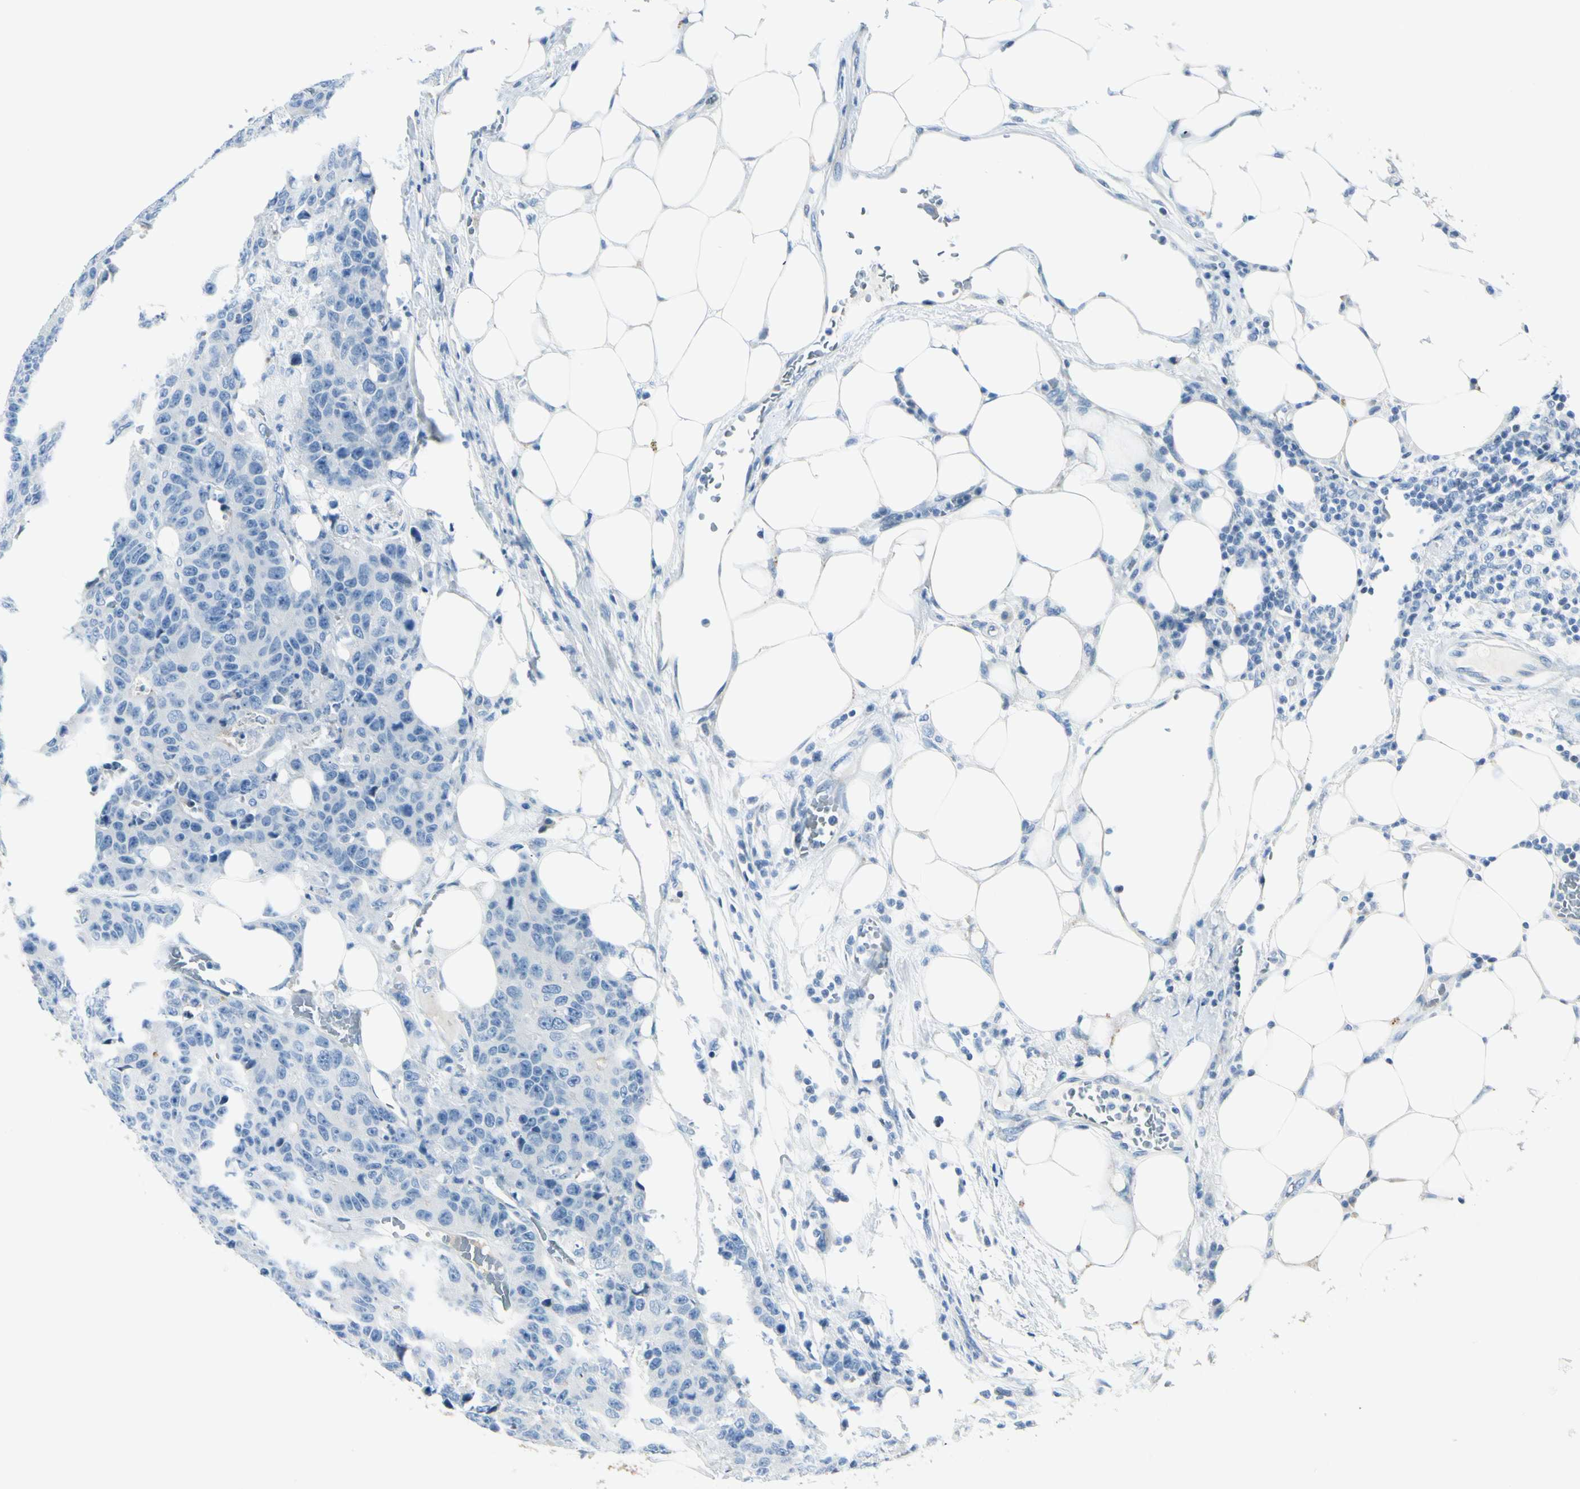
{"staining": {"intensity": "negative", "quantity": "none", "location": "none"}, "tissue": "colorectal cancer", "cell_type": "Tumor cells", "image_type": "cancer", "snomed": [{"axis": "morphology", "description": "Adenocarcinoma, NOS"}, {"axis": "topography", "description": "Colon"}], "caption": "High power microscopy photomicrograph of an immunohistochemistry (IHC) histopathology image of colorectal cancer, revealing no significant positivity in tumor cells.", "gene": "PEBP1", "patient": {"sex": "female", "age": 86}}